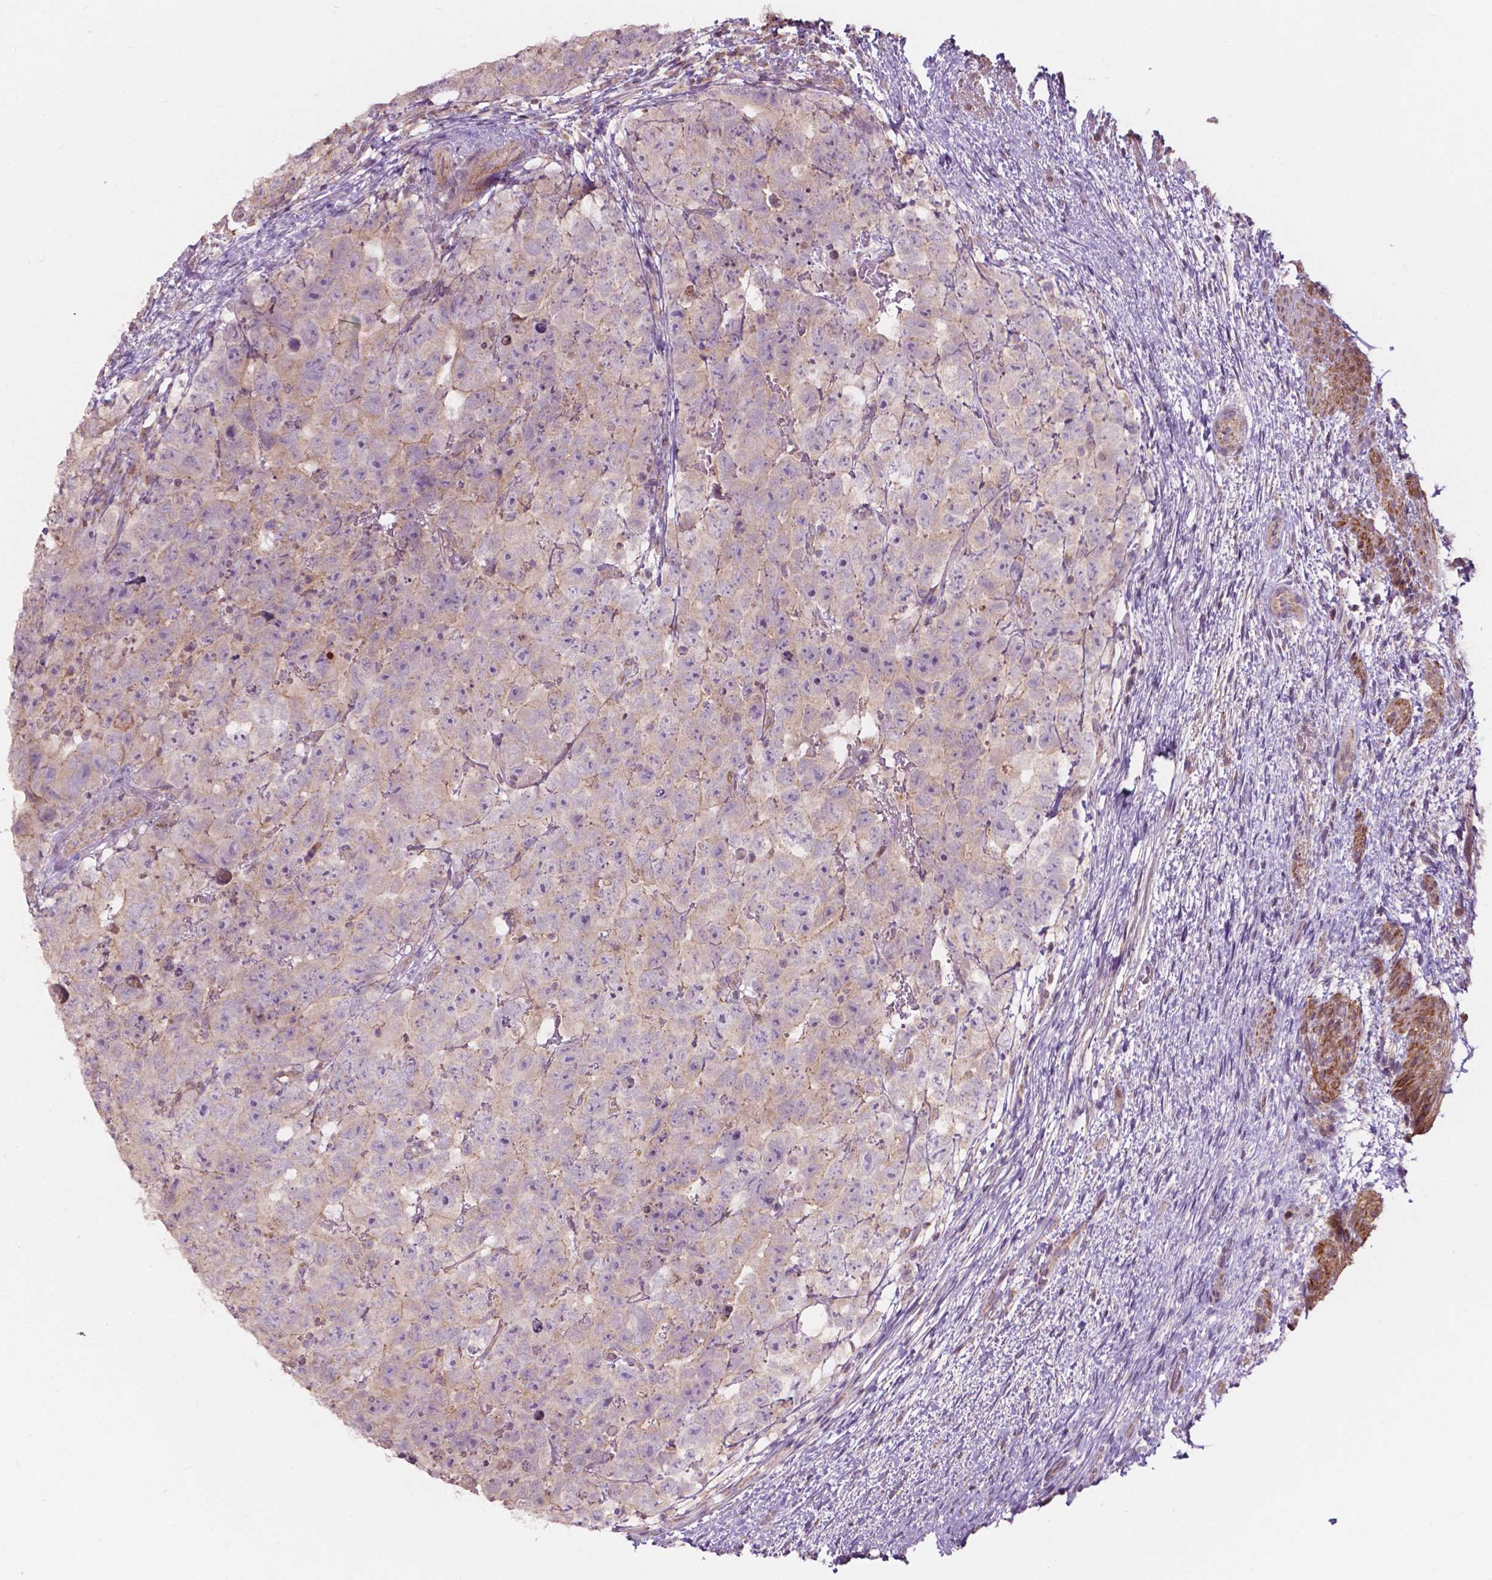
{"staining": {"intensity": "negative", "quantity": "none", "location": "none"}, "tissue": "testis cancer", "cell_type": "Tumor cells", "image_type": "cancer", "snomed": [{"axis": "morphology", "description": "Carcinoma, Embryonal, NOS"}, {"axis": "topography", "description": "Testis"}], "caption": "Human embryonal carcinoma (testis) stained for a protein using immunohistochemistry (IHC) demonstrates no expression in tumor cells.", "gene": "NDUFA10", "patient": {"sex": "male", "age": 24}}